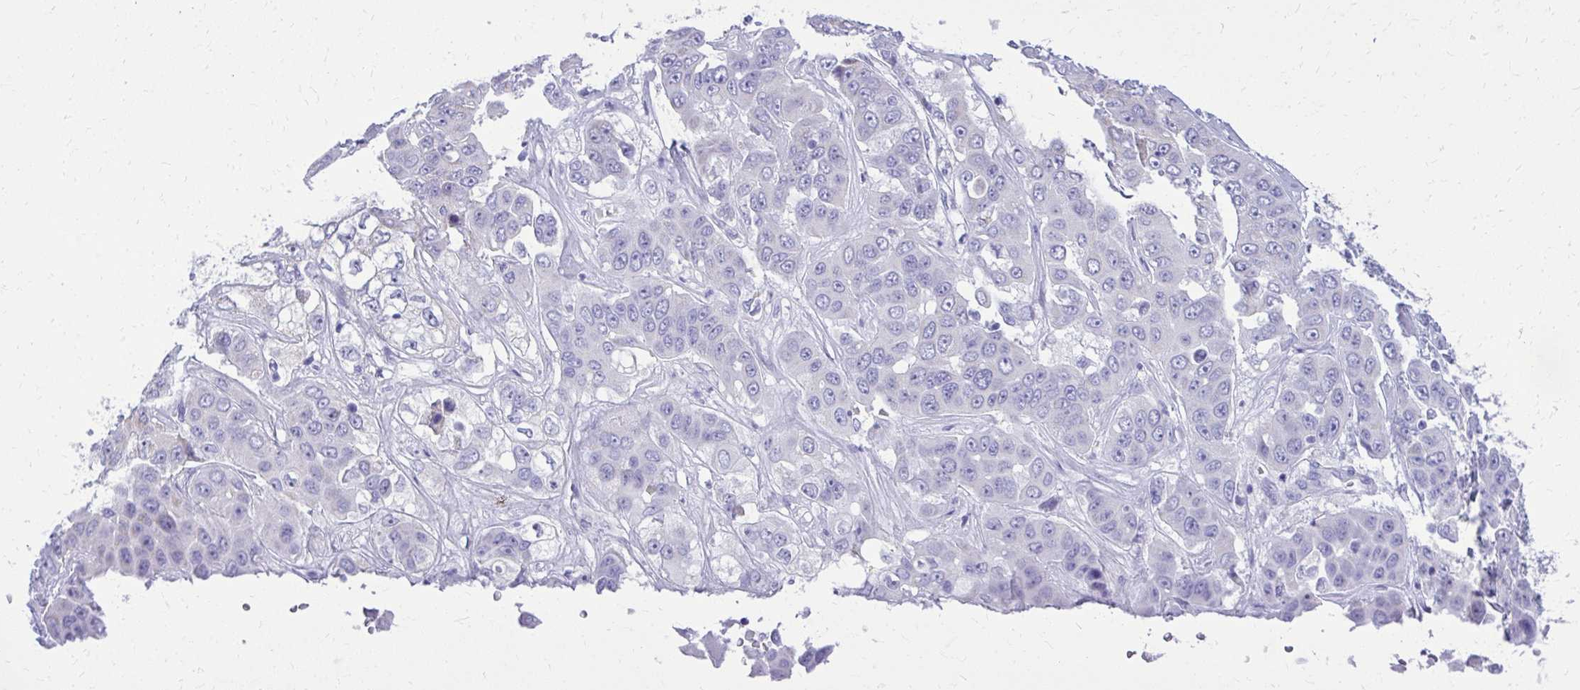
{"staining": {"intensity": "negative", "quantity": "none", "location": "none"}, "tissue": "liver cancer", "cell_type": "Tumor cells", "image_type": "cancer", "snomed": [{"axis": "morphology", "description": "Cholangiocarcinoma"}, {"axis": "topography", "description": "Liver"}], "caption": "An image of cholangiocarcinoma (liver) stained for a protein reveals no brown staining in tumor cells.", "gene": "RALYL", "patient": {"sex": "female", "age": 52}}